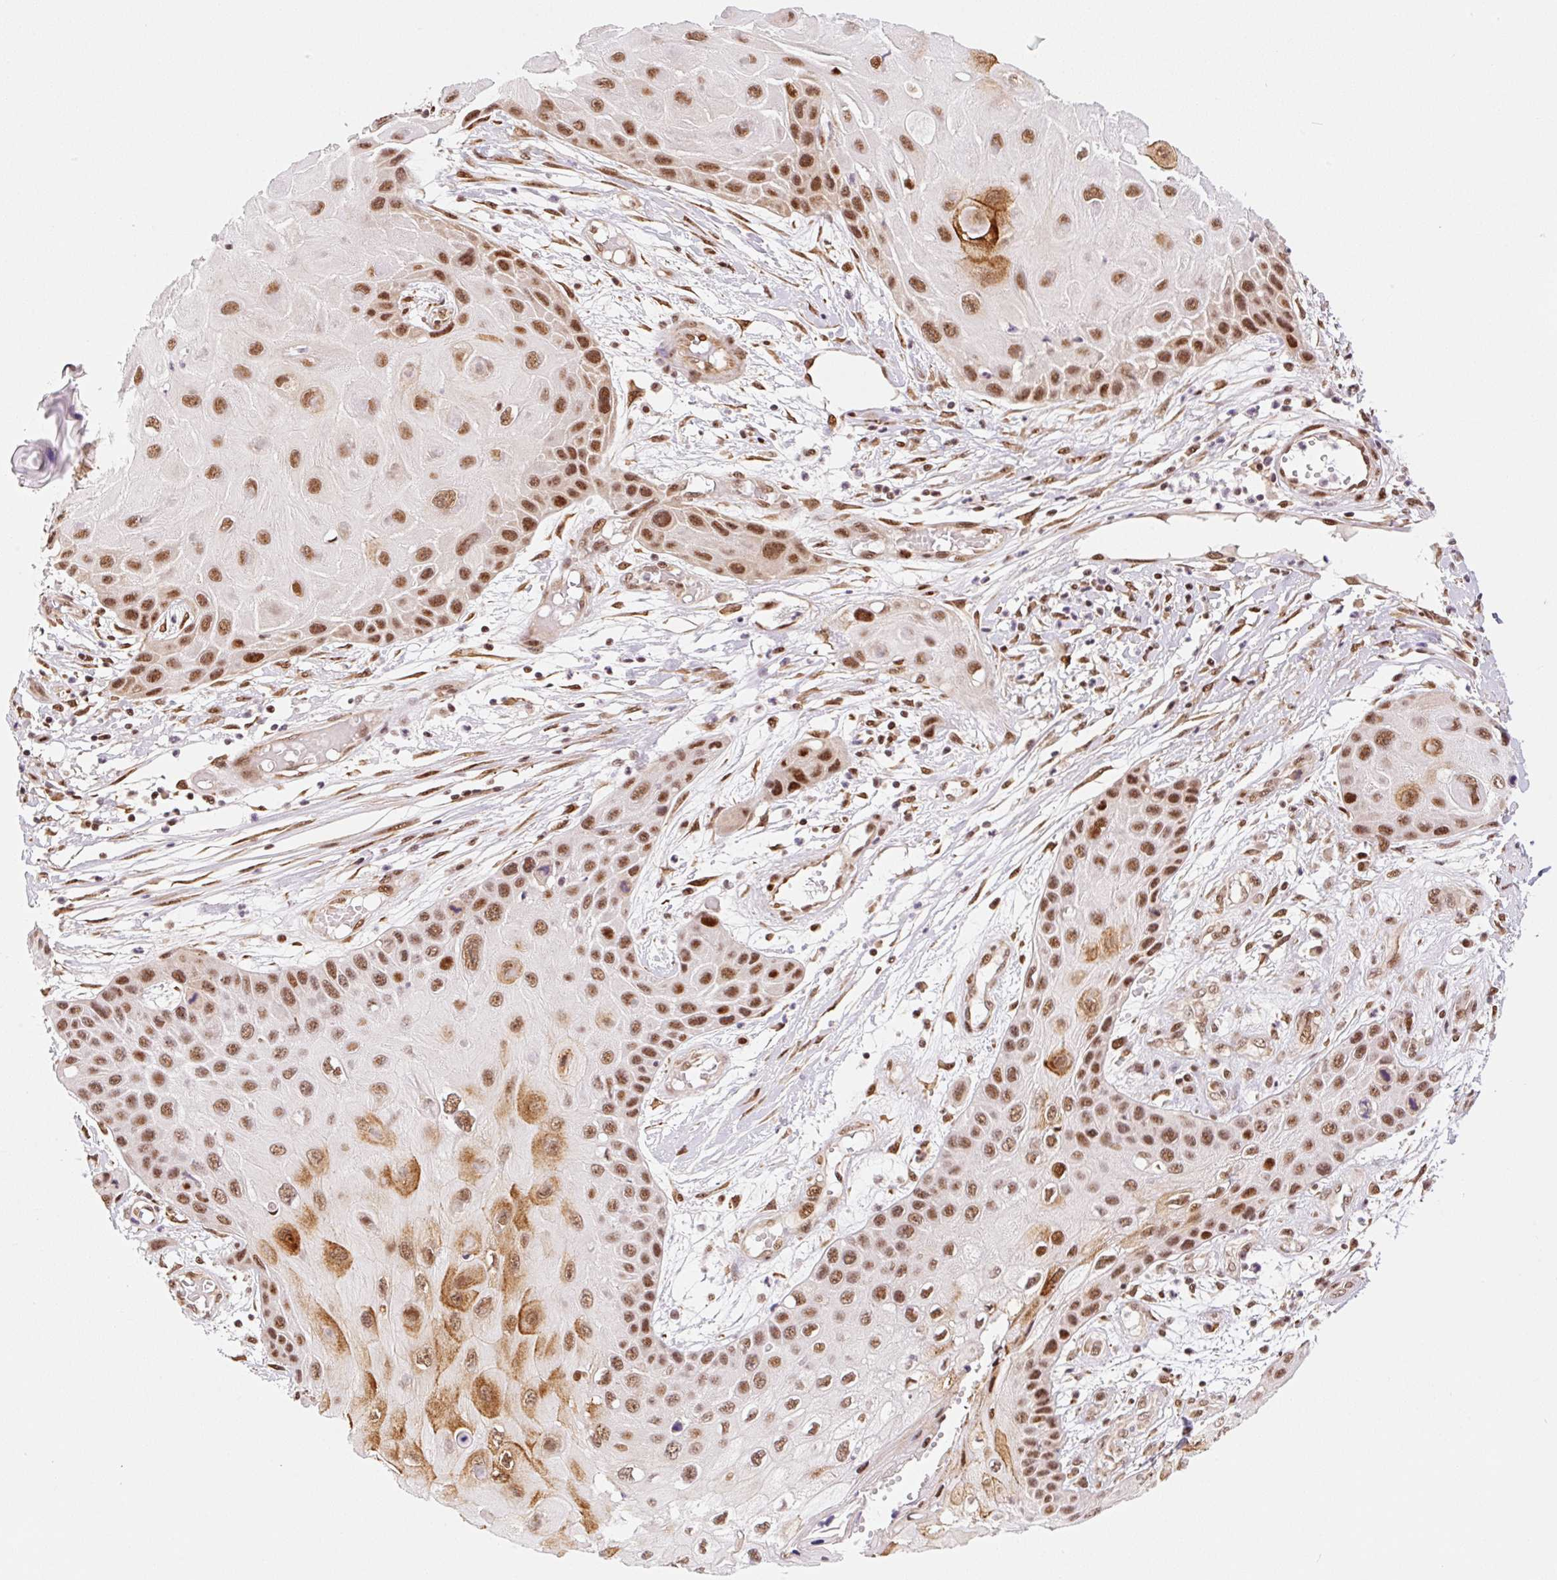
{"staining": {"intensity": "moderate", "quantity": ">75%", "location": "cytoplasmic/membranous,nuclear"}, "tissue": "skin cancer", "cell_type": "Tumor cells", "image_type": "cancer", "snomed": [{"axis": "morphology", "description": "Squamous cell carcinoma, NOS"}, {"axis": "topography", "description": "Skin"}, {"axis": "topography", "description": "Vulva"}], "caption": "Skin cancer (squamous cell carcinoma) tissue displays moderate cytoplasmic/membranous and nuclear expression in approximately >75% of tumor cells", "gene": "INTS8", "patient": {"sex": "female", "age": 44}}